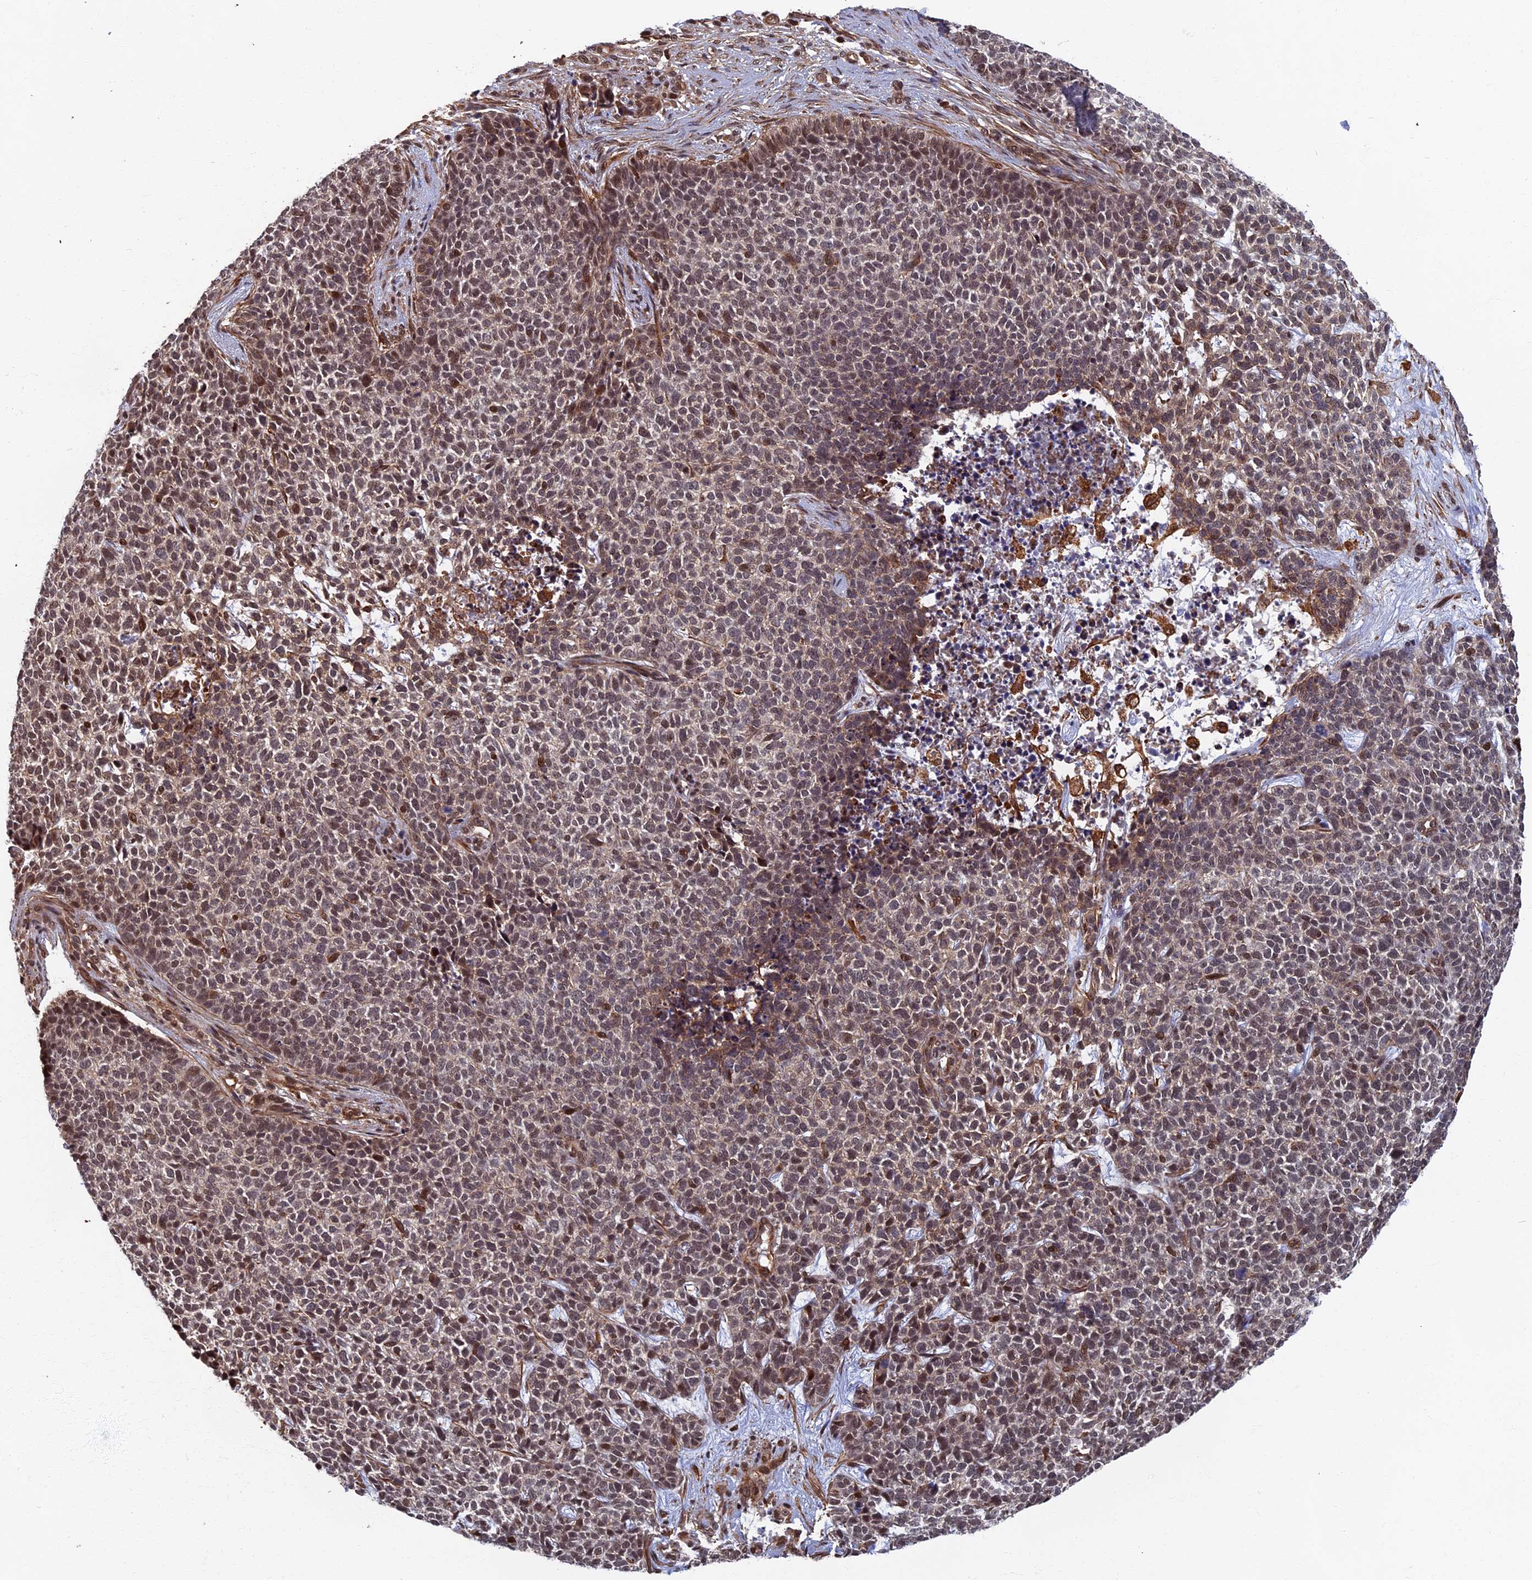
{"staining": {"intensity": "weak", "quantity": ">75%", "location": "nuclear"}, "tissue": "skin cancer", "cell_type": "Tumor cells", "image_type": "cancer", "snomed": [{"axis": "morphology", "description": "Basal cell carcinoma"}, {"axis": "topography", "description": "Skin"}], "caption": "Skin cancer (basal cell carcinoma) tissue displays weak nuclear positivity in about >75% of tumor cells, visualized by immunohistochemistry.", "gene": "CTDP1", "patient": {"sex": "female", "age": 84}}